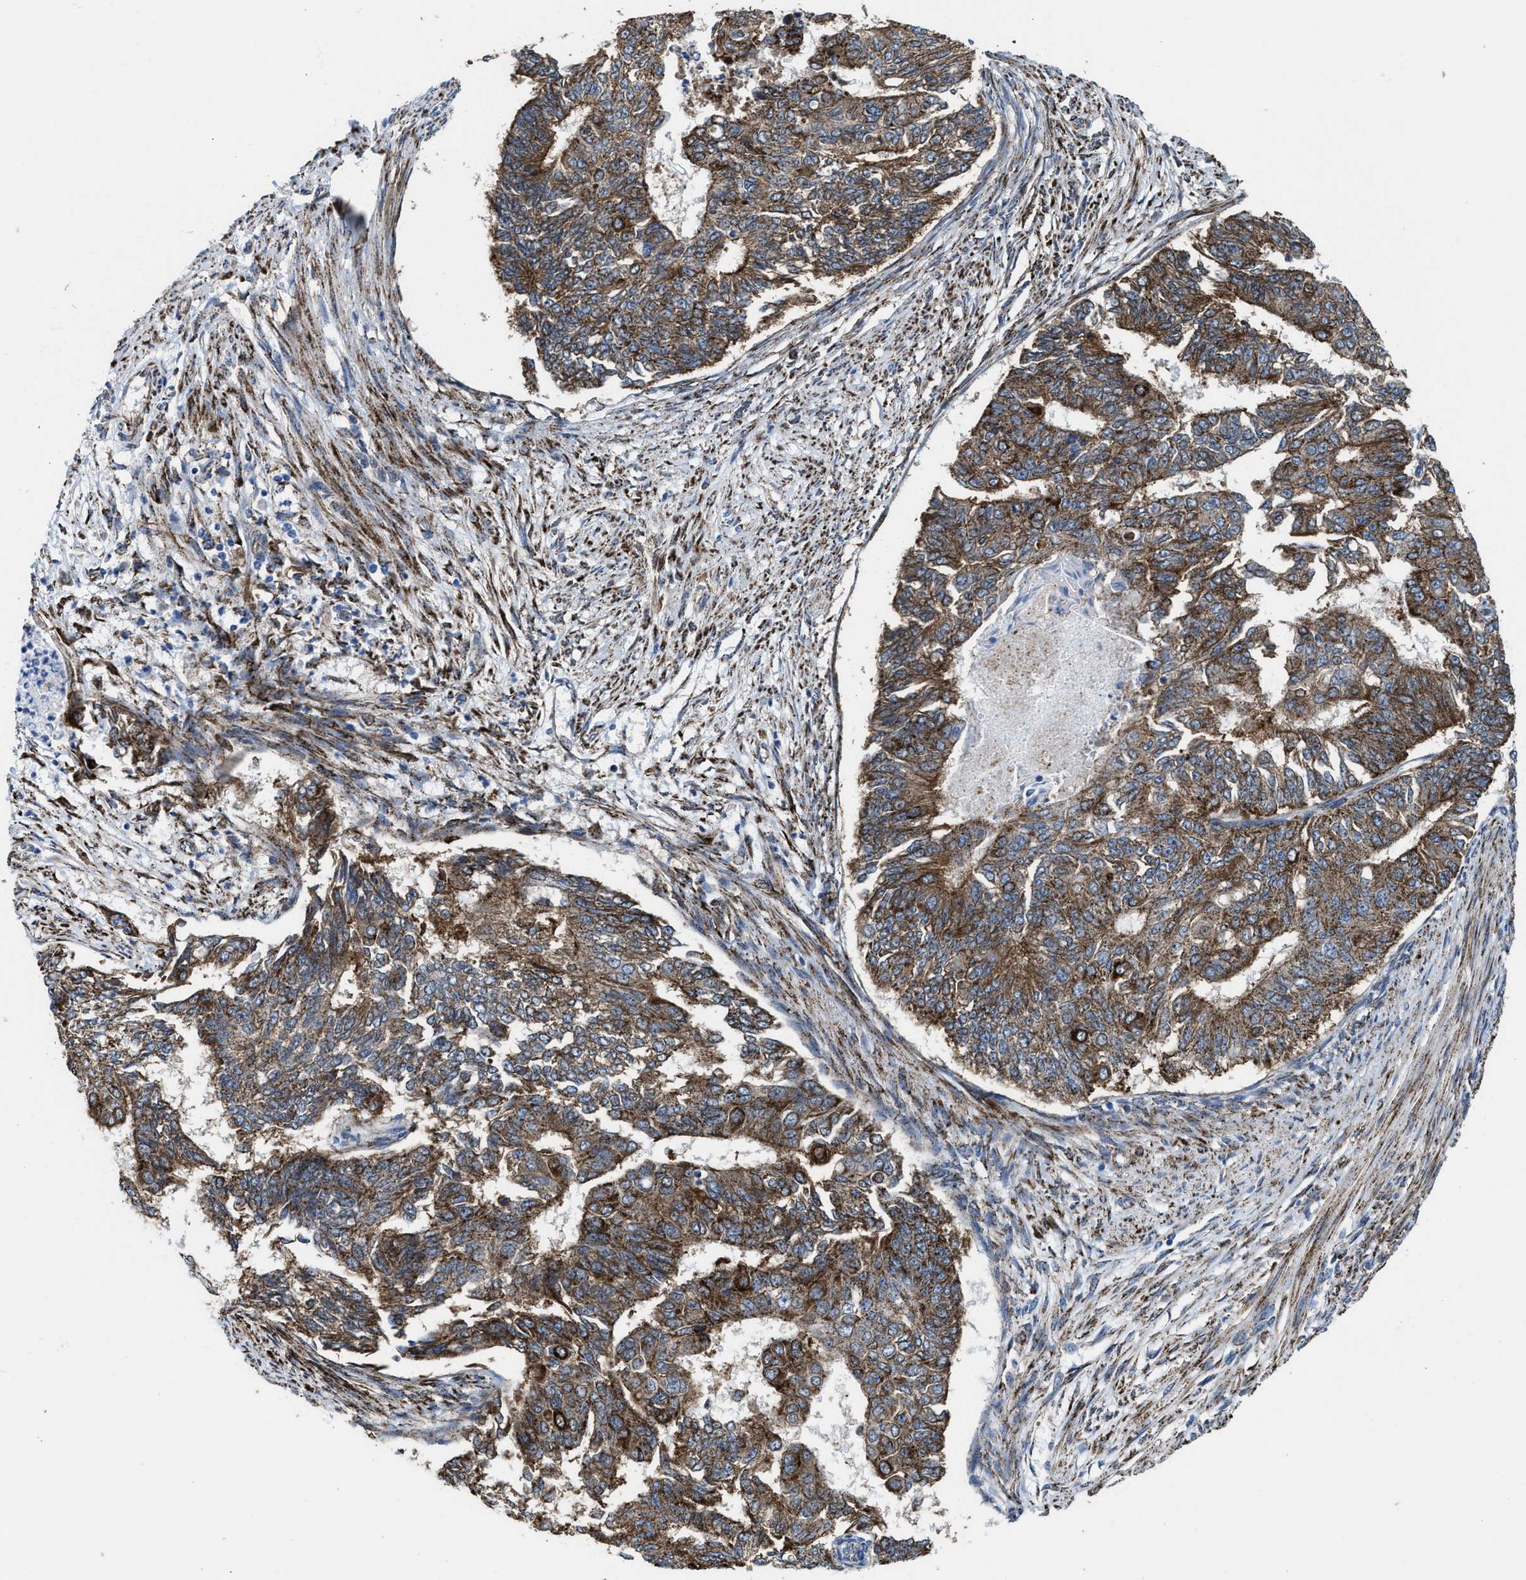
{"staining": {"intensity": "strong", "quantity": ">75%", "location": "cytoplasmic/membranous"}, "tissue": "endometrial cancer", "cell_type": "Tumor cells", "image_type": "cancer", "snomed": [{"axis": "morphology", "description": "Adenocarcinoma, NOS"}, {"axis": "topography", "description": "Endometrium"}], "caption": "A histopathology image of endometrial adenocarcinoma stained for a protein exhibits strong cytoplasmic/membranous brown staining in tumor cells.", "gene": "ALDH1B1", "patient": {"sex": "female", "age": 32}}